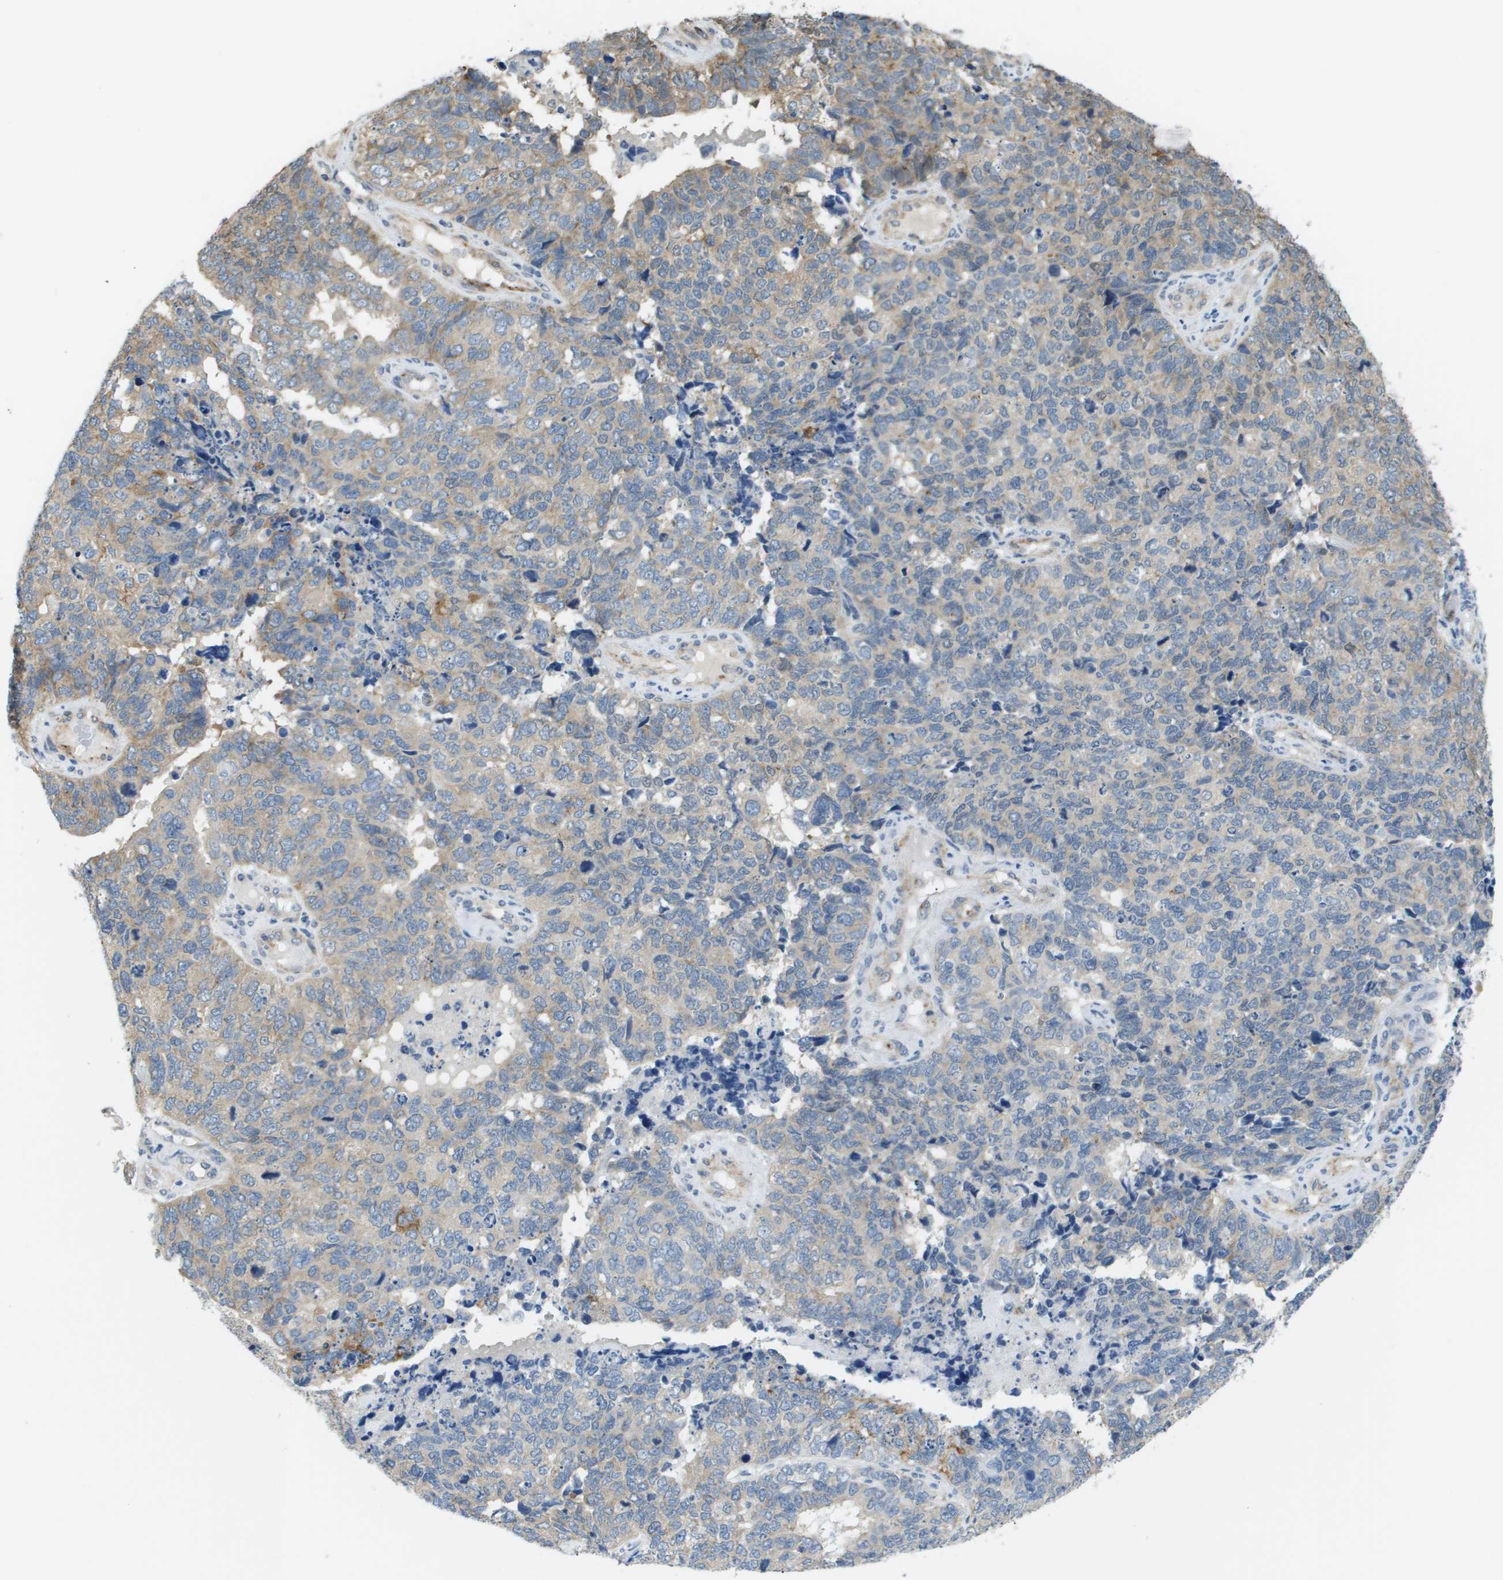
{"staining": {"intensity": "weak", "quantity": "25%-75%", "location": "cytoplasmic/membranous"}, "tissue": "cervical cancer", "cell_type": "Tumor cells", "image_type": "cancer", "snomed": [{"axis": "morphology", "description": "Squamous cell carcinoma, NOS"}, {"axis": "topography", "description": "Cervix"}], "caption": "Approximately 25%-75% of tumor cells in cervical cancer display weak cytoplasmic/membranous protein positivity as visualized by brown immunohistochemical staining.", "gene": "OTUD5", "patient": {"sex": "female", "age": 63}}